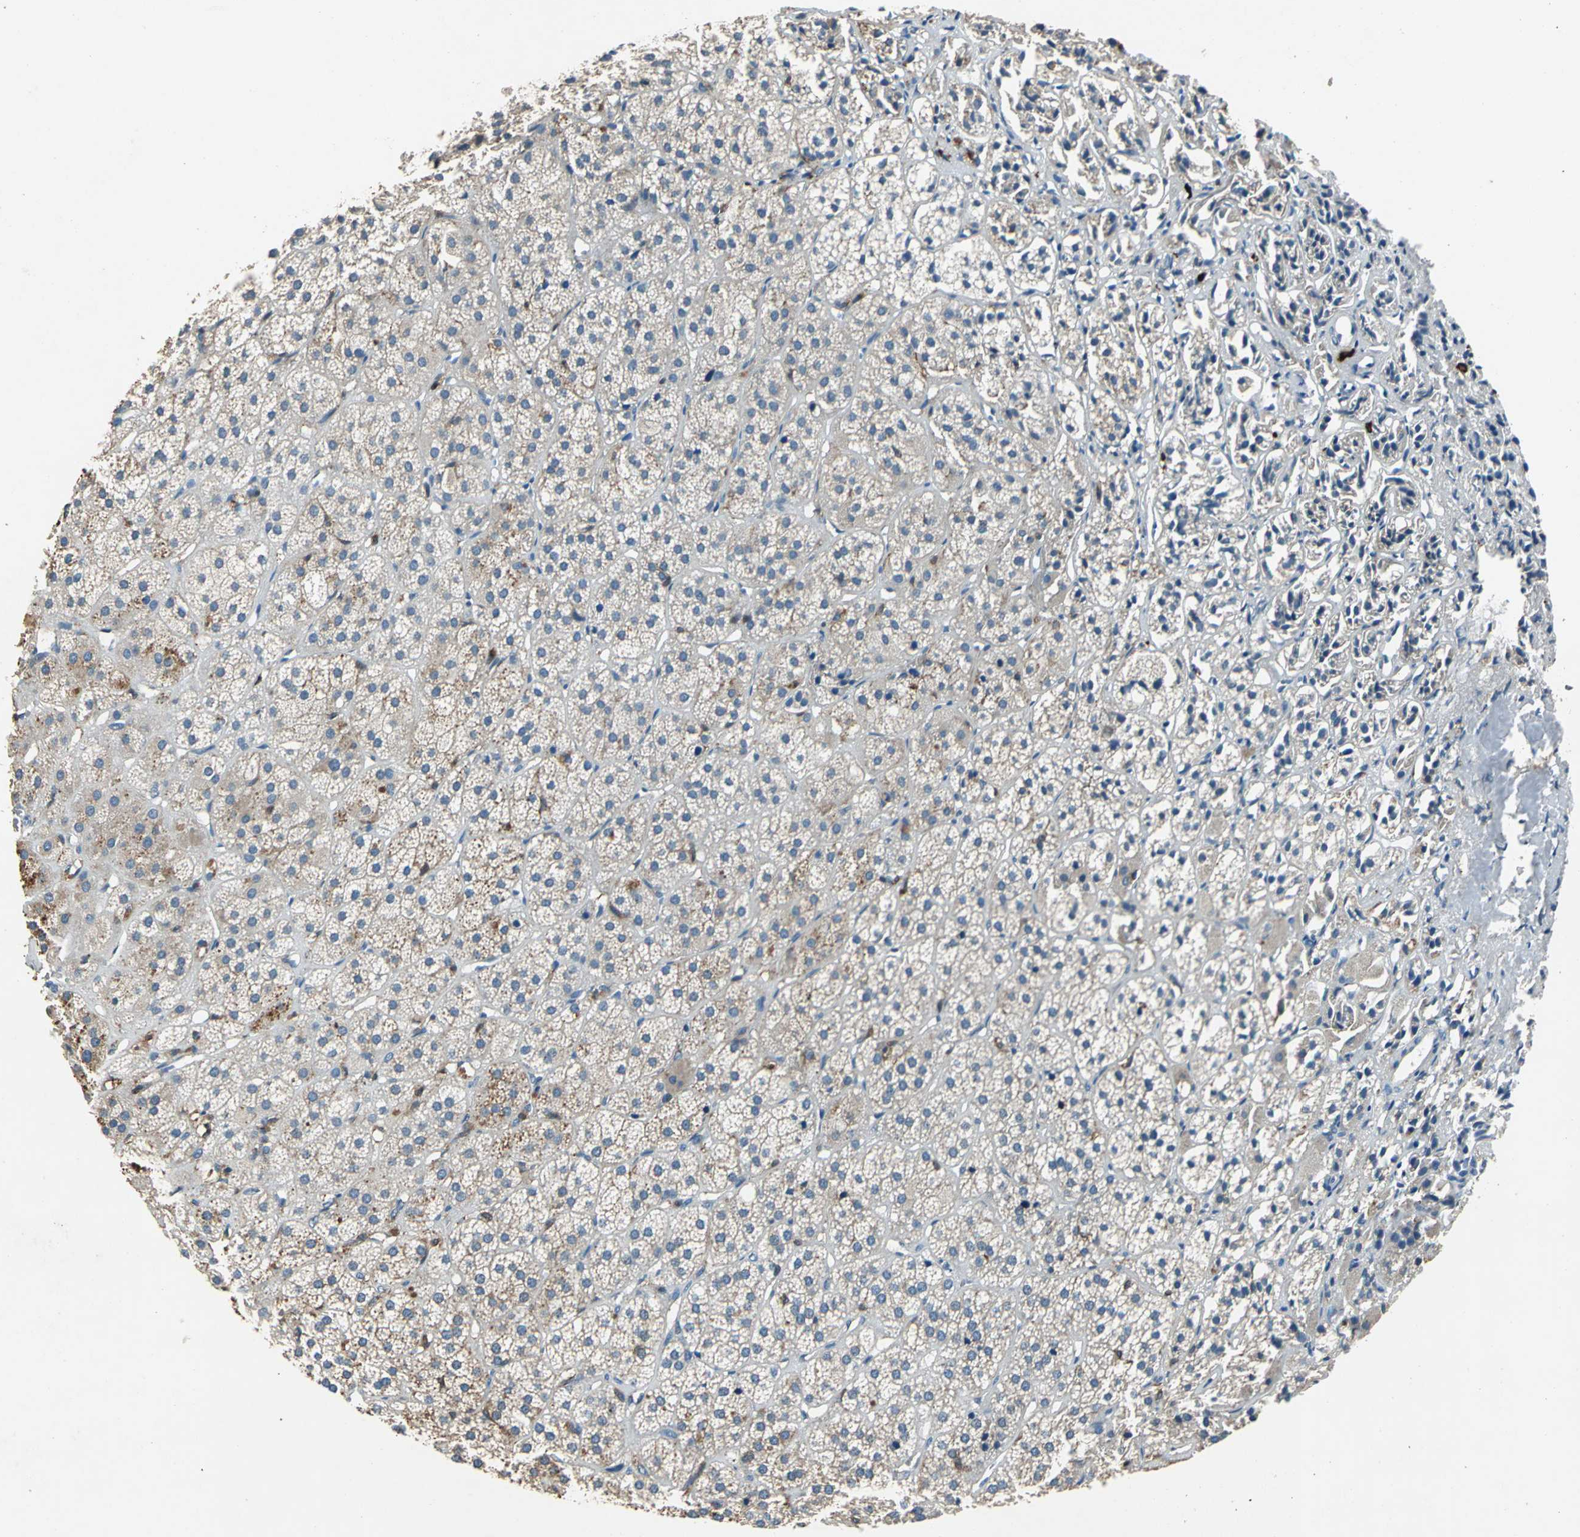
{"staining": {"intensity": "moderate", "quantity": "25%-75%", "location": "cytoplasmic/membranous"}, "tissue": "adrenal gland", "cell_type": "Glandular cells", "image_type": "normal", "snomed": [{"axis": "morphology", "description": "Normal tissue, NOS"}, {"axis": "topography", "description": "Adrenal gland"}], "caption": "Immunohistochemistry (IHC) (DAB (3,3'-diaminobenzidine)) staining of benign adrenal gland displays moderate cytoplasmic/membranous protein expression in approximately 25%-75% of glandular cells.", "gene": "SLC19A2", "patient": {"sex": "female", "age": 71}}